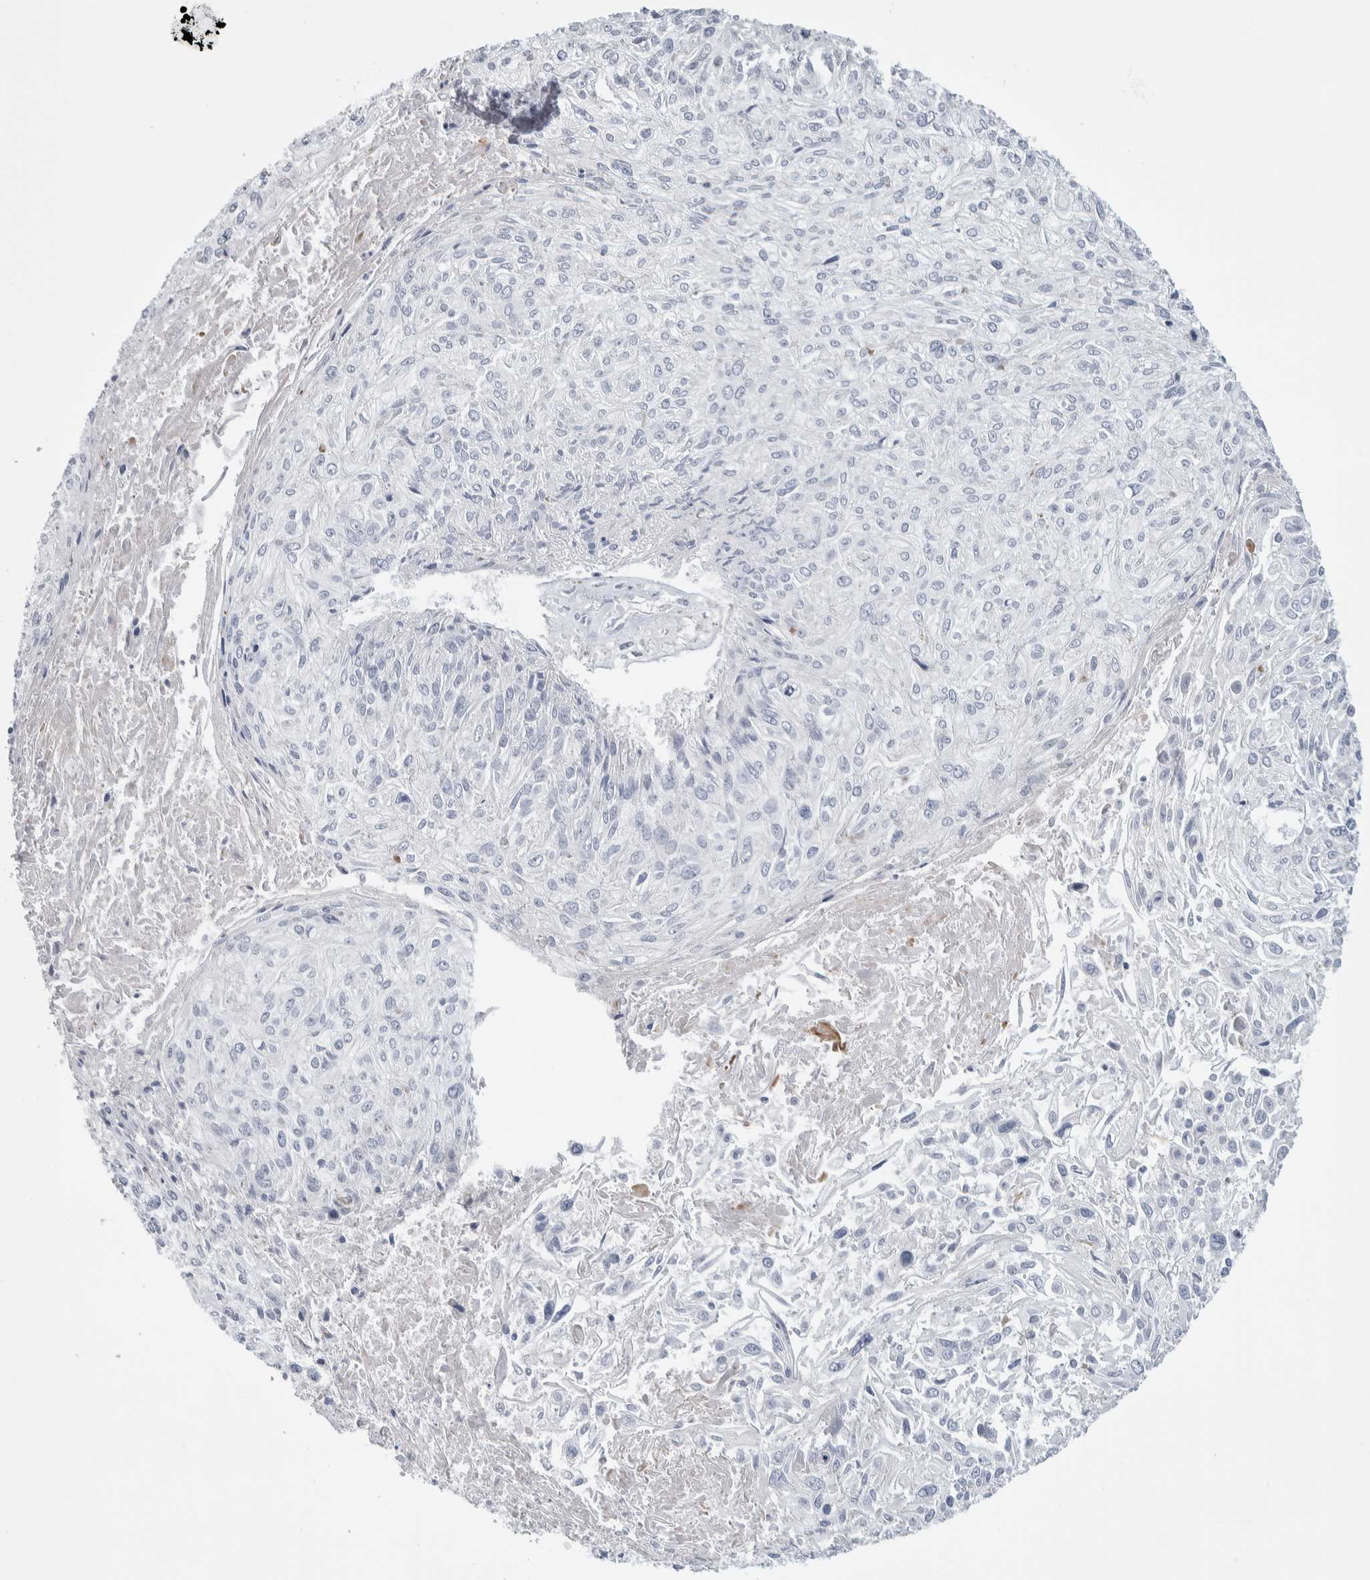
{"staining": {"intensity": "negative", "quantity": "none", "location": "none"}, "tissue": "cervical cancer", "cell_type": "Tumor cells", "image_type": "cancer", "snomed": [{"axis": "morphology", "description": "Squamous cell carcinoma, NOS"}, {"axis": "topography", "description": "Cervix"}], "caption": "Human cervical cancer (squamous cell carcinoma) stained for a protein using immunohistochemistry (IHC) shows no staining in tumor cells.", "gene": "SKAP2", "patient": {"sex": "female", "age": 51}}